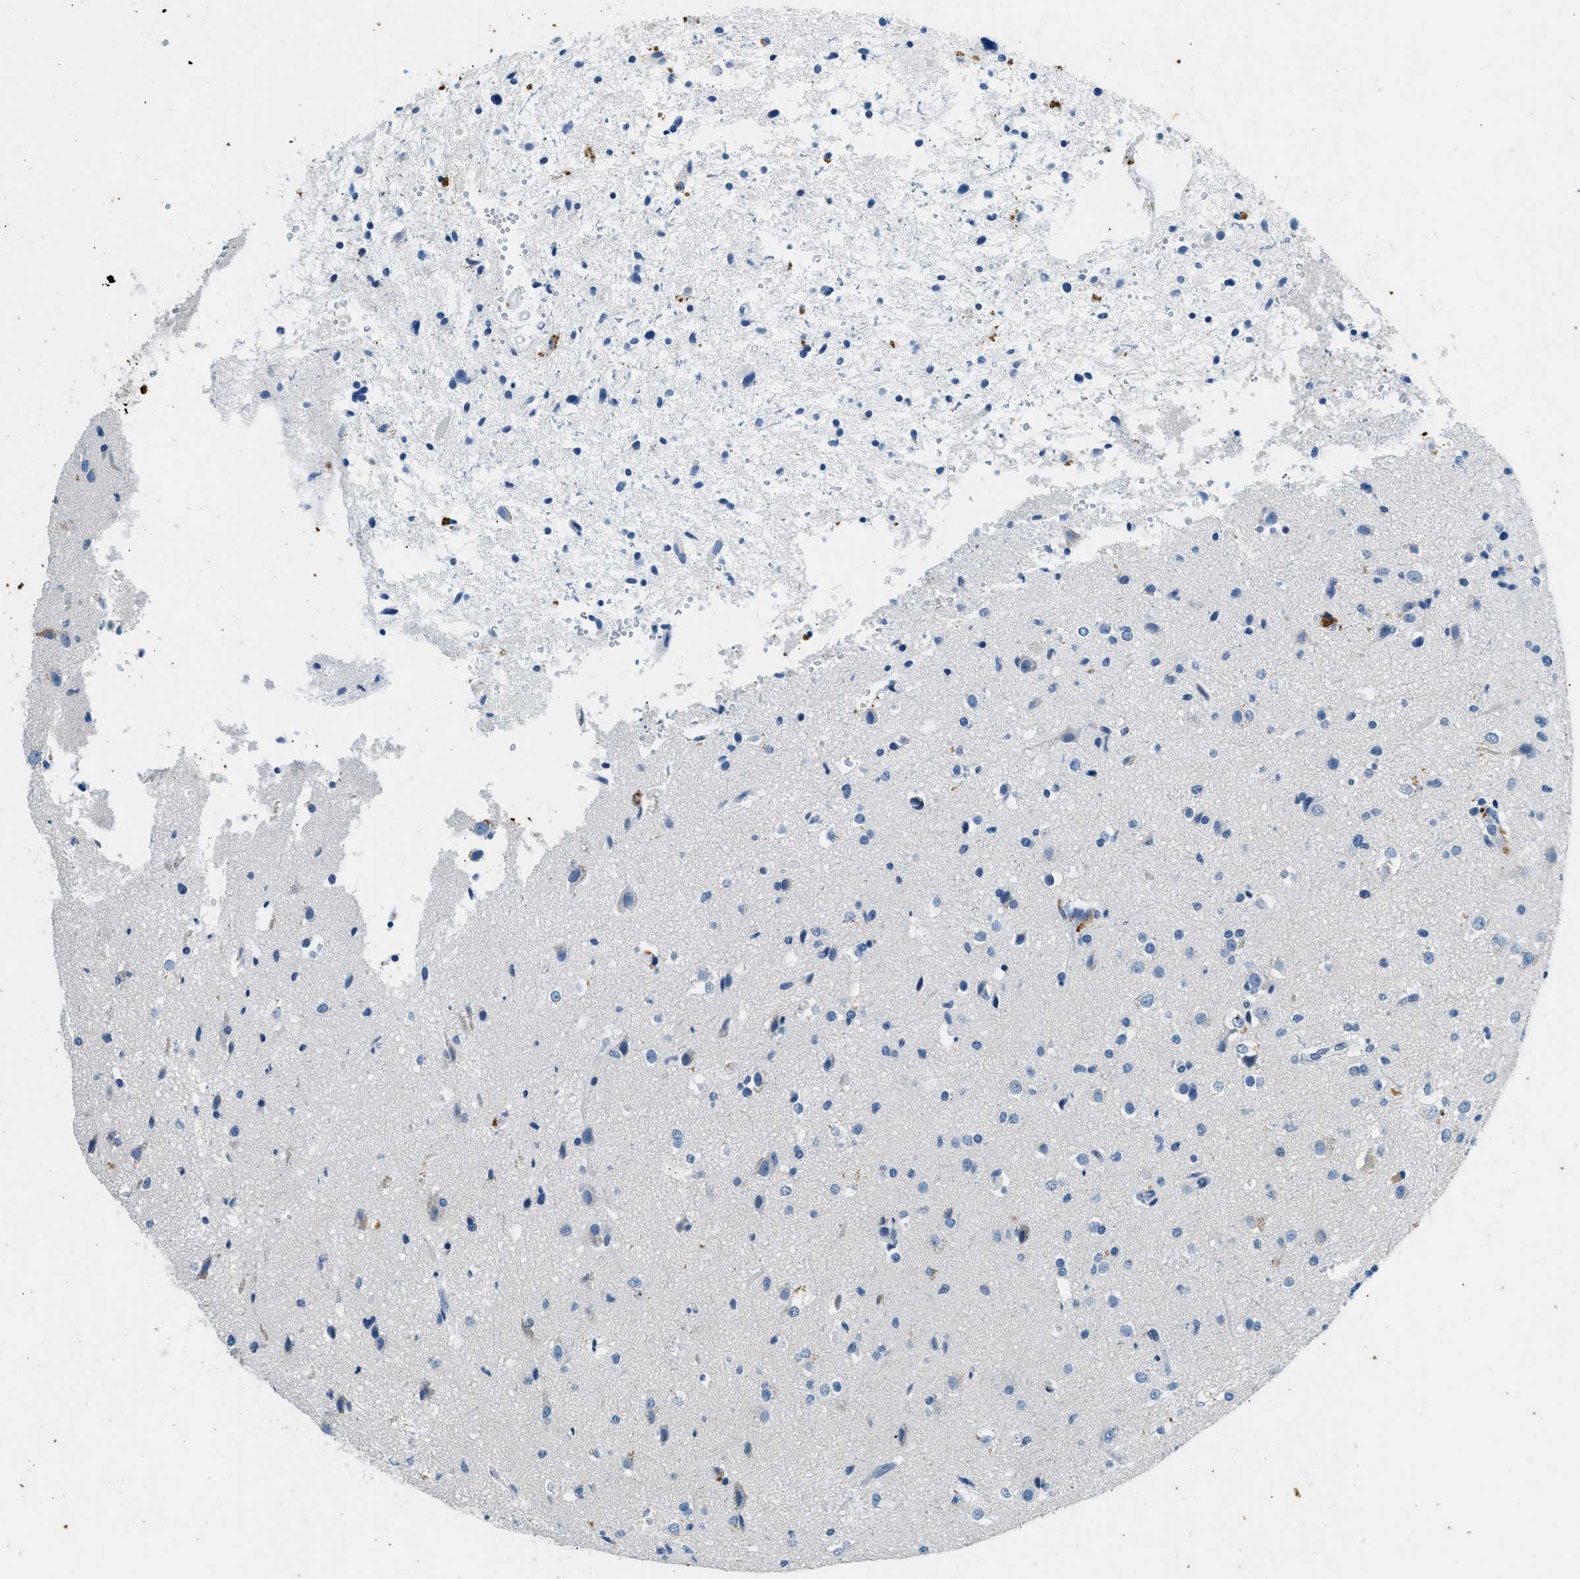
{"staining": {"intensity": "negative", "quantity": "none", "location": "none"}, "tissue": "glioma", "cell_type": "Tumor cells", "image_type": "cancer", "snomed": [{"axis": "morphology", "description": "Glioma, malignant, High grade"}, {"axis": "topography", "description": "Brain"}], "caption": "Immunohistochemistry (IHC) image of neoplastic tissue: malignant glioma (high-grade) stained with DAB shows no significant protein staining in tumor cells.", "gene": "CFAP20", "patient": {"sex": "male", "age": 33}}